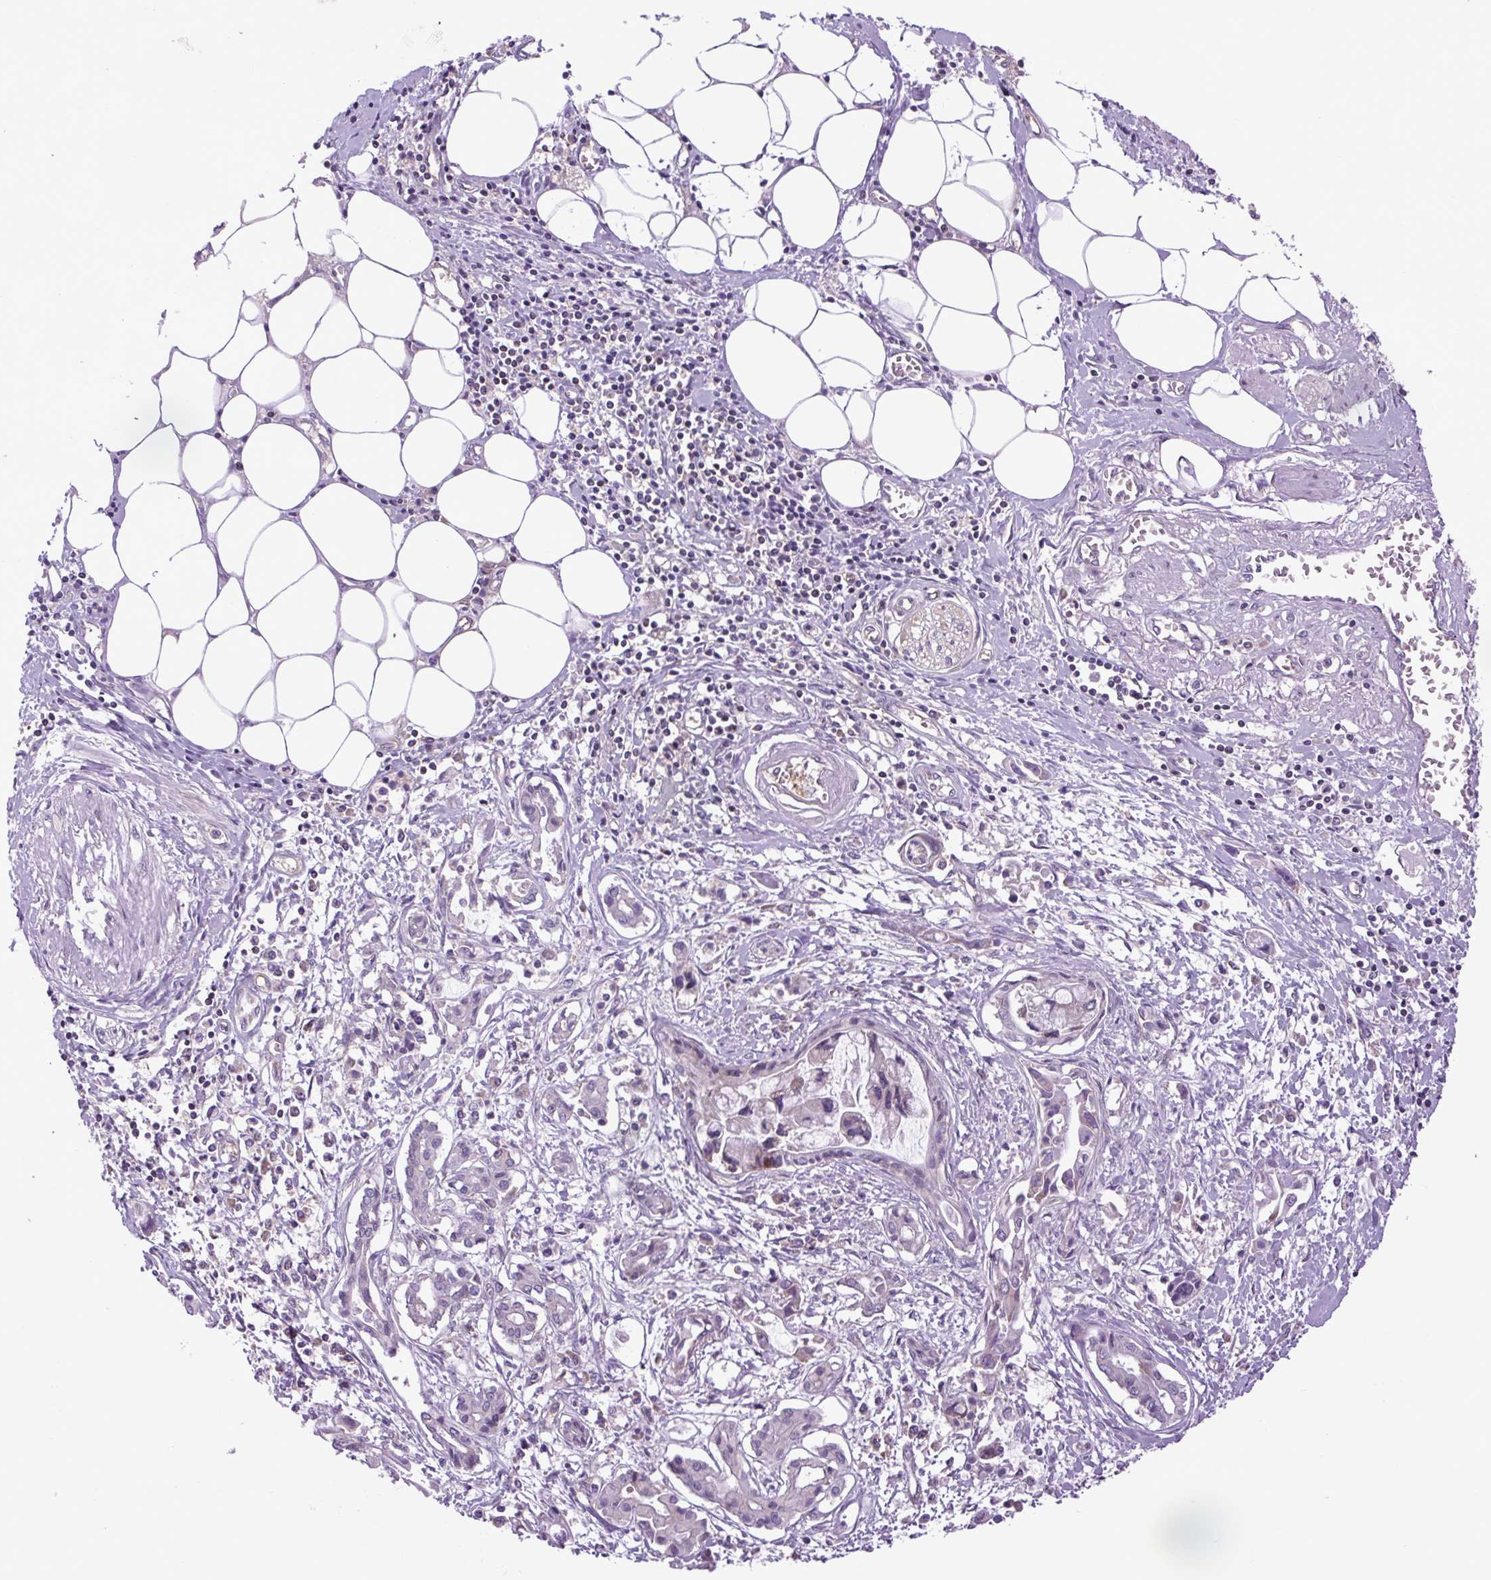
{"staining": {"intensity": "negative", "quantity": "none", "location": "none"}, "tissue": "pancreatic cancer", "cell_type": "Tumor cells", "image_type": "cancer", "snomed": [{"axis": "morphology", "description": "Adenocarcinoma, NOS"}, {"axis": "topography", "description": "Pancreas"}], "caption": "Tumor cells are negative for protein expression in human adenocarcinoma (pancreatic).", "gene": "PLCG1", "patient": {"sex": "male", "age": 84}}